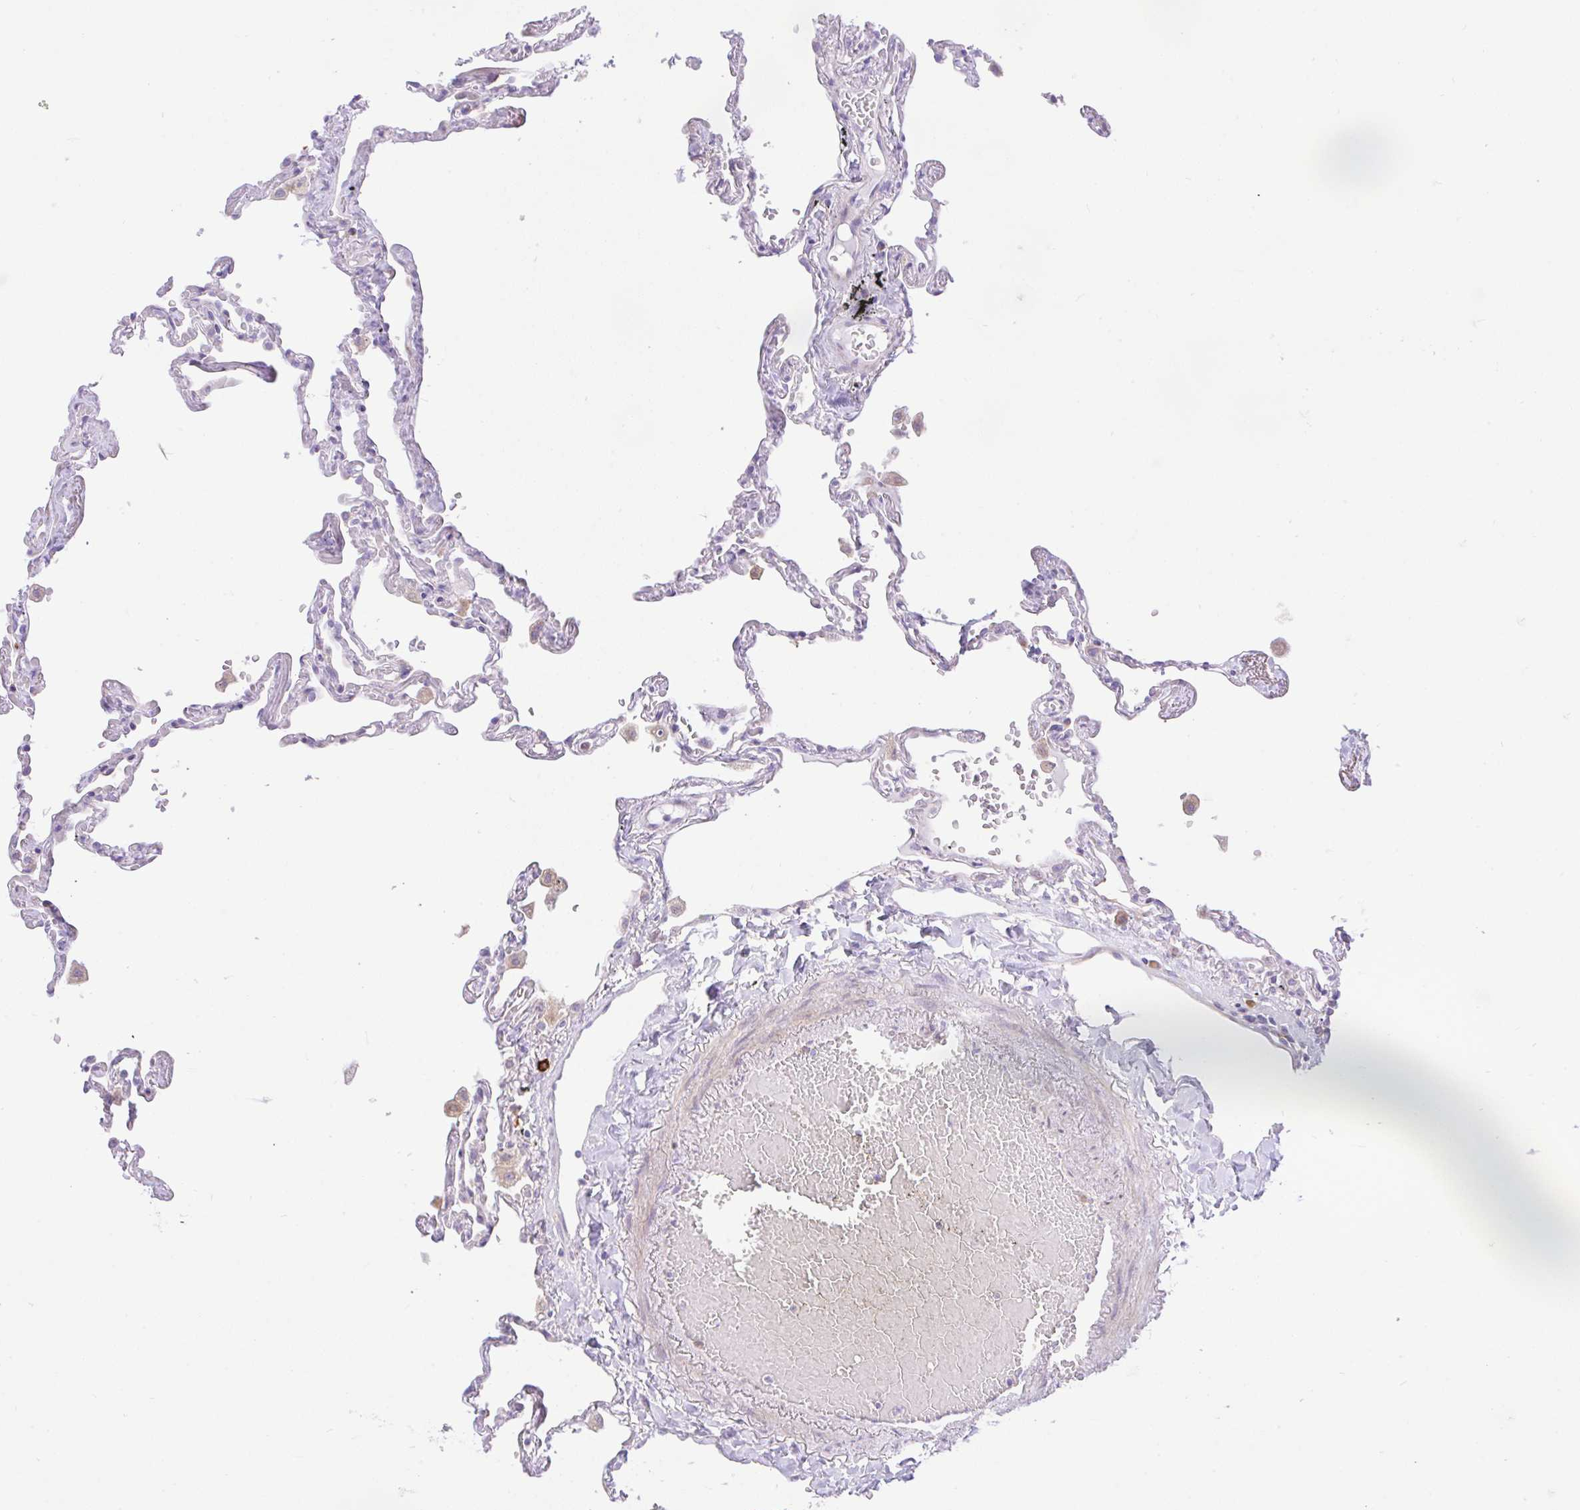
{"staining": {"intensity": "moderate", "quantity": "<25%", "location": "cytoplasmic/membranous"}, "tissue": "lung", "cell_type": "Alveolar cells", "image_type": "normal", "snomed": [{"axis": "morphology", "description": "Normal tissue, NOS"}, {"axis": "topography", "description": "Lung"}], "caption": "IHC micrograph of benign lung stained for a protein (brown), which displays low levels of moderate cytoplasmic/membranous expression in about <25% of alveolar cells.", "gene": "EEF1A1", "patient": {"sex": "female", "age": 67}}